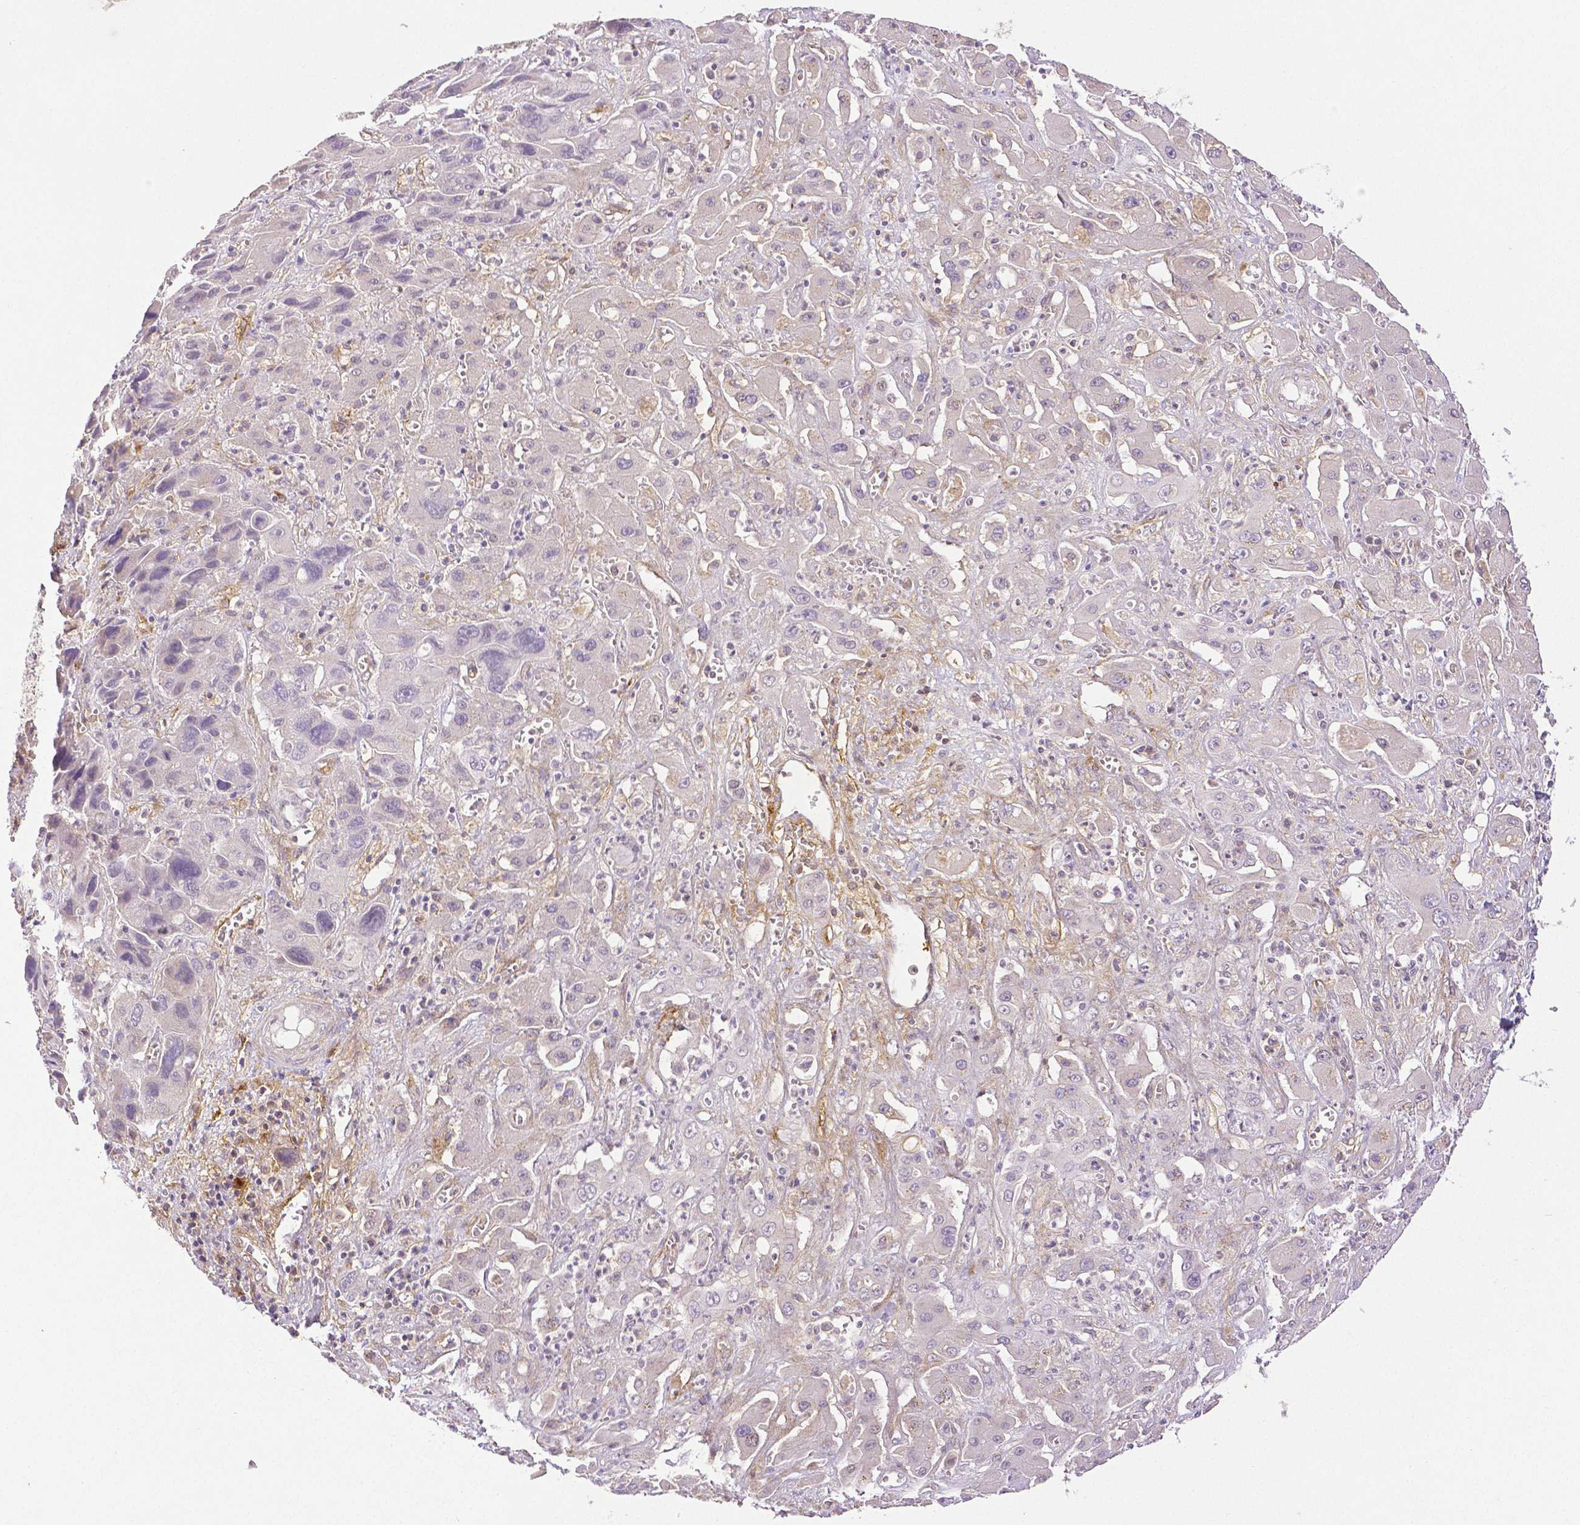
{"staining": {"intensity": "negative", "quantity": "none", "location": "none"}, "tissue": "liver cancer", "cell_type": "Tumor cells", "image_type": "cancer", "snomed": [{"axis": "morphology", "description": "Cholangiocarcinoma"}, {"axis": "topography", "description": "Liver"}], "caption": "This photomicrograph is of liver cancer (cholangiocarcinoma) stained with immunohistochemistry to label a protein in brown with the nuclei are counter-stained blue. There is no positivity in tumor cells.", "gene": "THY1", "patient": {"sex": "male", "age": 67}}